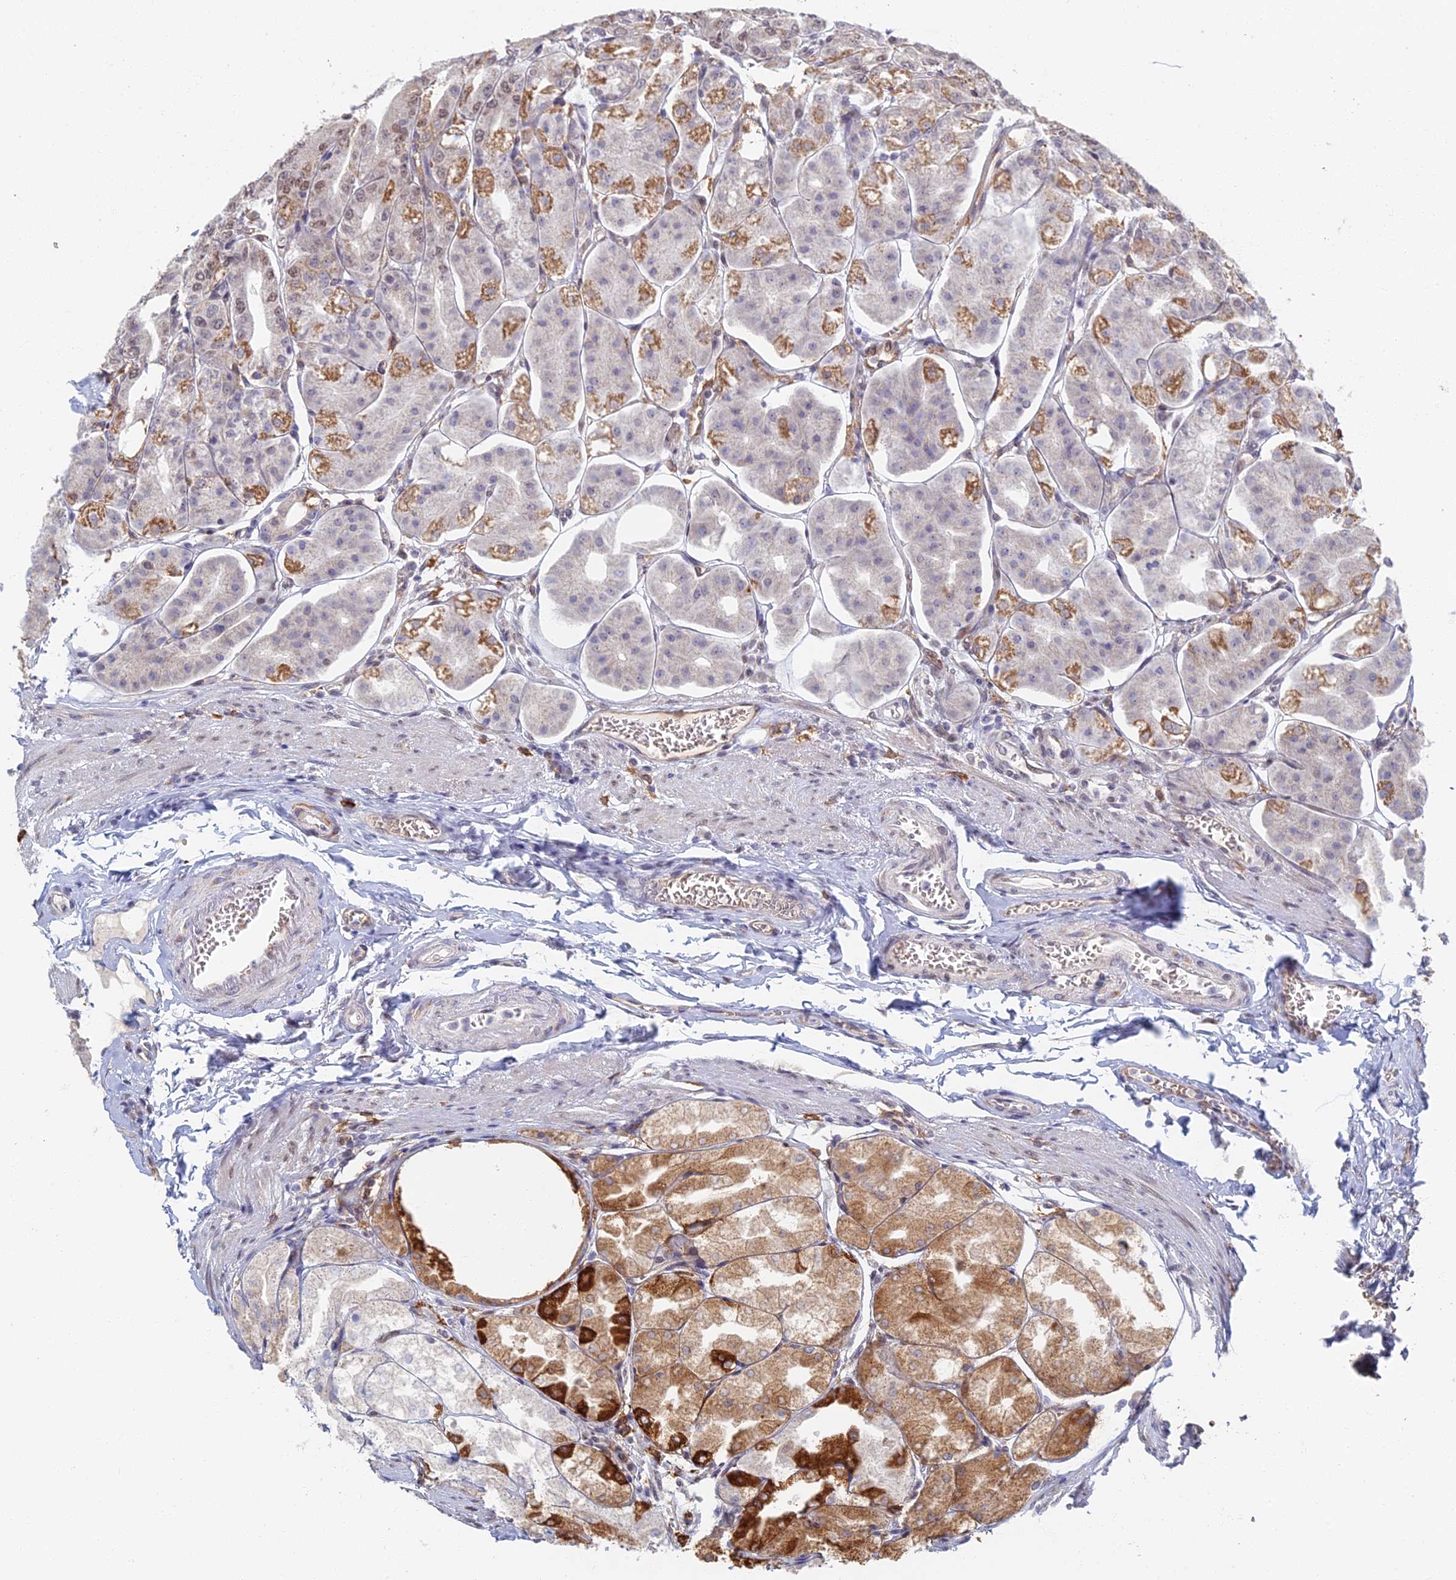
{"staining": {"intensity": "moderate", "quantity": "25%-75%", "location": "cytoplasmic/membranous"}, "tissue": "stomach", "cell_type": "Glandular cells", "image_type": "normal", "snomed": [{"axis": "morphology", "description": "Normal tissue, NOS"}, {"axis": "topography", "description": "Stomach, lower"}], "caption": "Moderate cytoplasmic/membranous positivity is present in about 25%-75% of glandular cells in benign stomach.", "gene": "GPATCH1", "patient": {"sex": "male", "age": 71}}